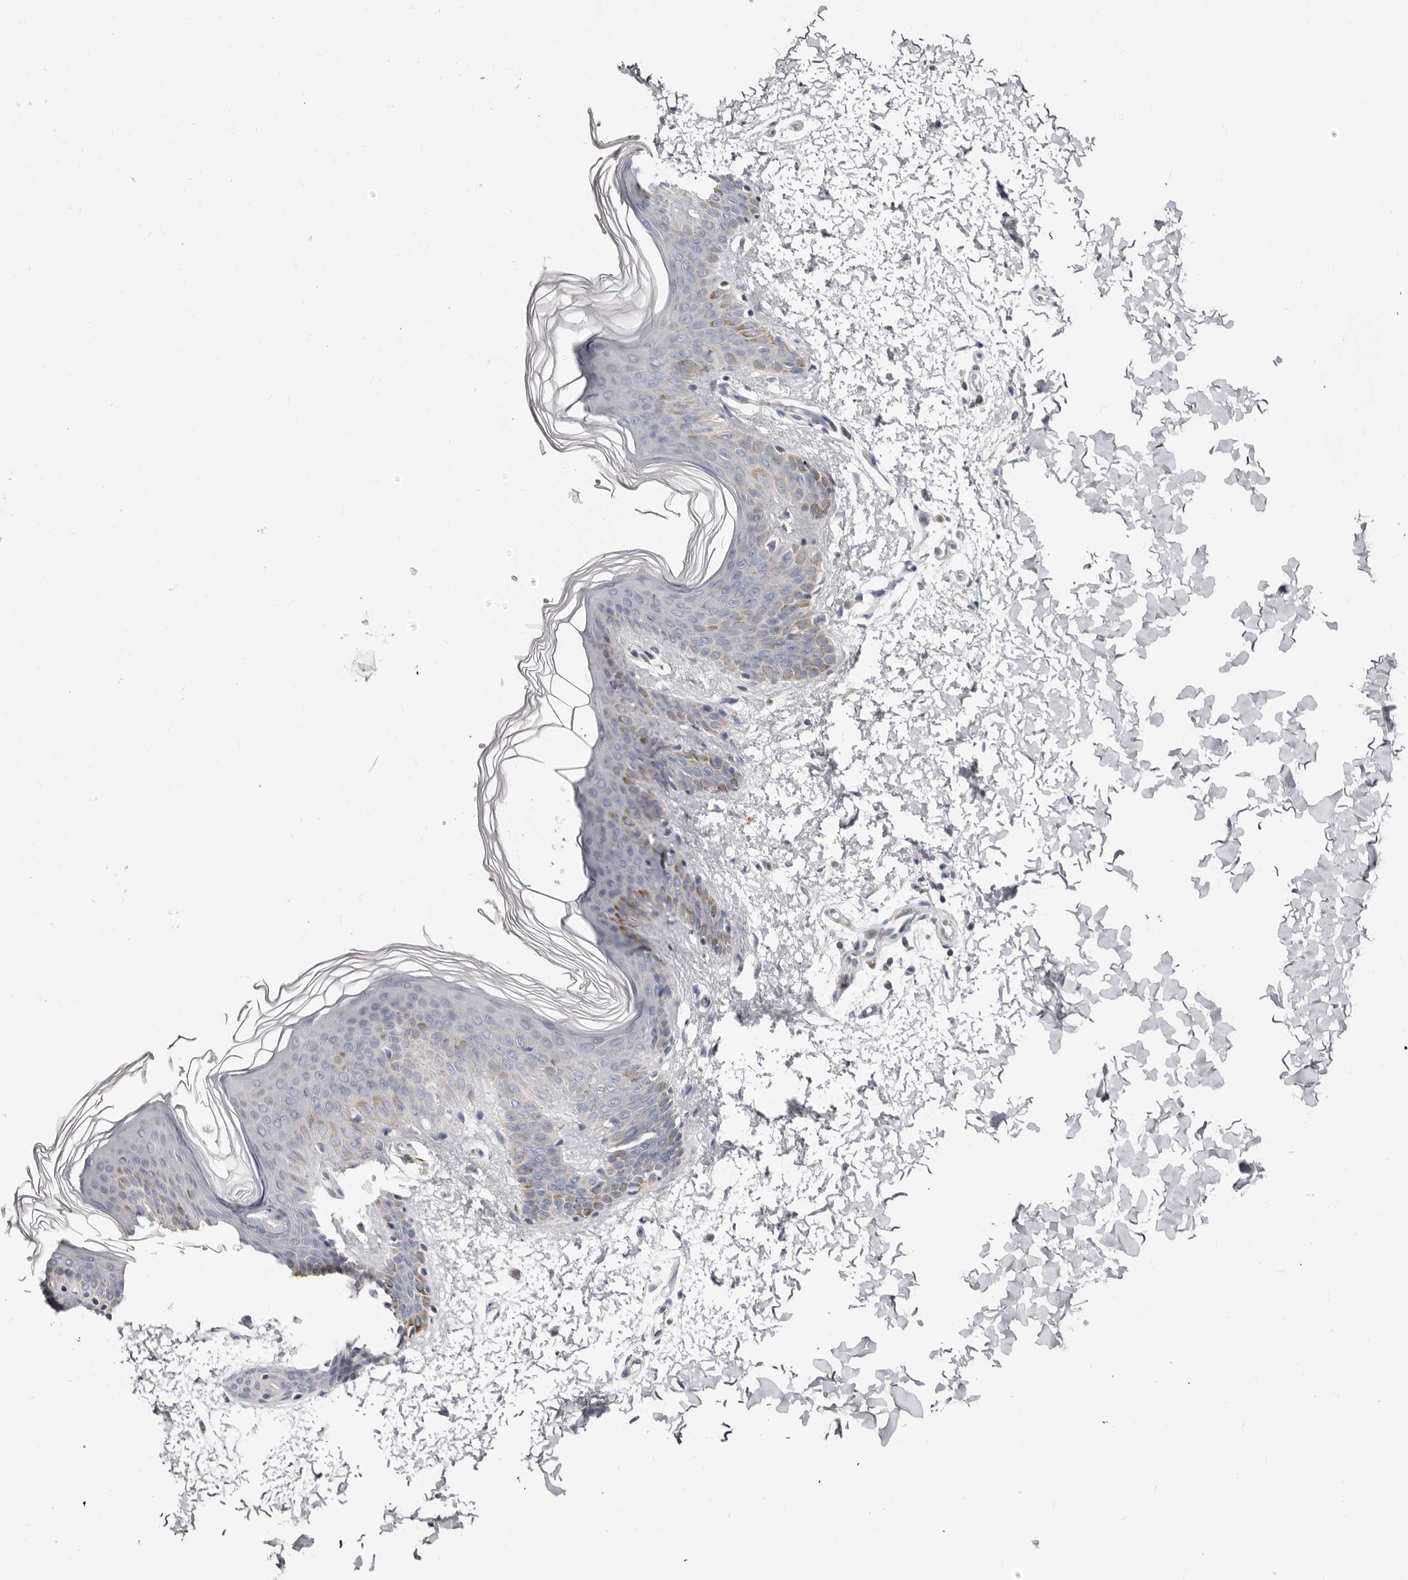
{"staining": {"intensity": "negative", "quantity": "none", "location": "none"}, "tissue": "skin", "cell_type": "Fibroblasts", "image_type": "normal", "snomed": [{"axis": "morphology", "description": "Normal tissue, NOS"}, {"axis": "morphology", "description": "Neoplasm, benign, NOS"}, {"axis": "topography", "description": "Skin"}, {"axis": "topography", "description": "Soft tissue"}], "caption": "The IHC histopathology image has no significant positivity in fibroblasts of skin. (Stains: DAB (3,3'-diaminobenzidine) immunohistochemistry with hematoxylin counter stain, Microscopy: brightfield microscopy at high magnification).", "gene": "RSPO2", "patient": {"sex": "male", "age": 26}}